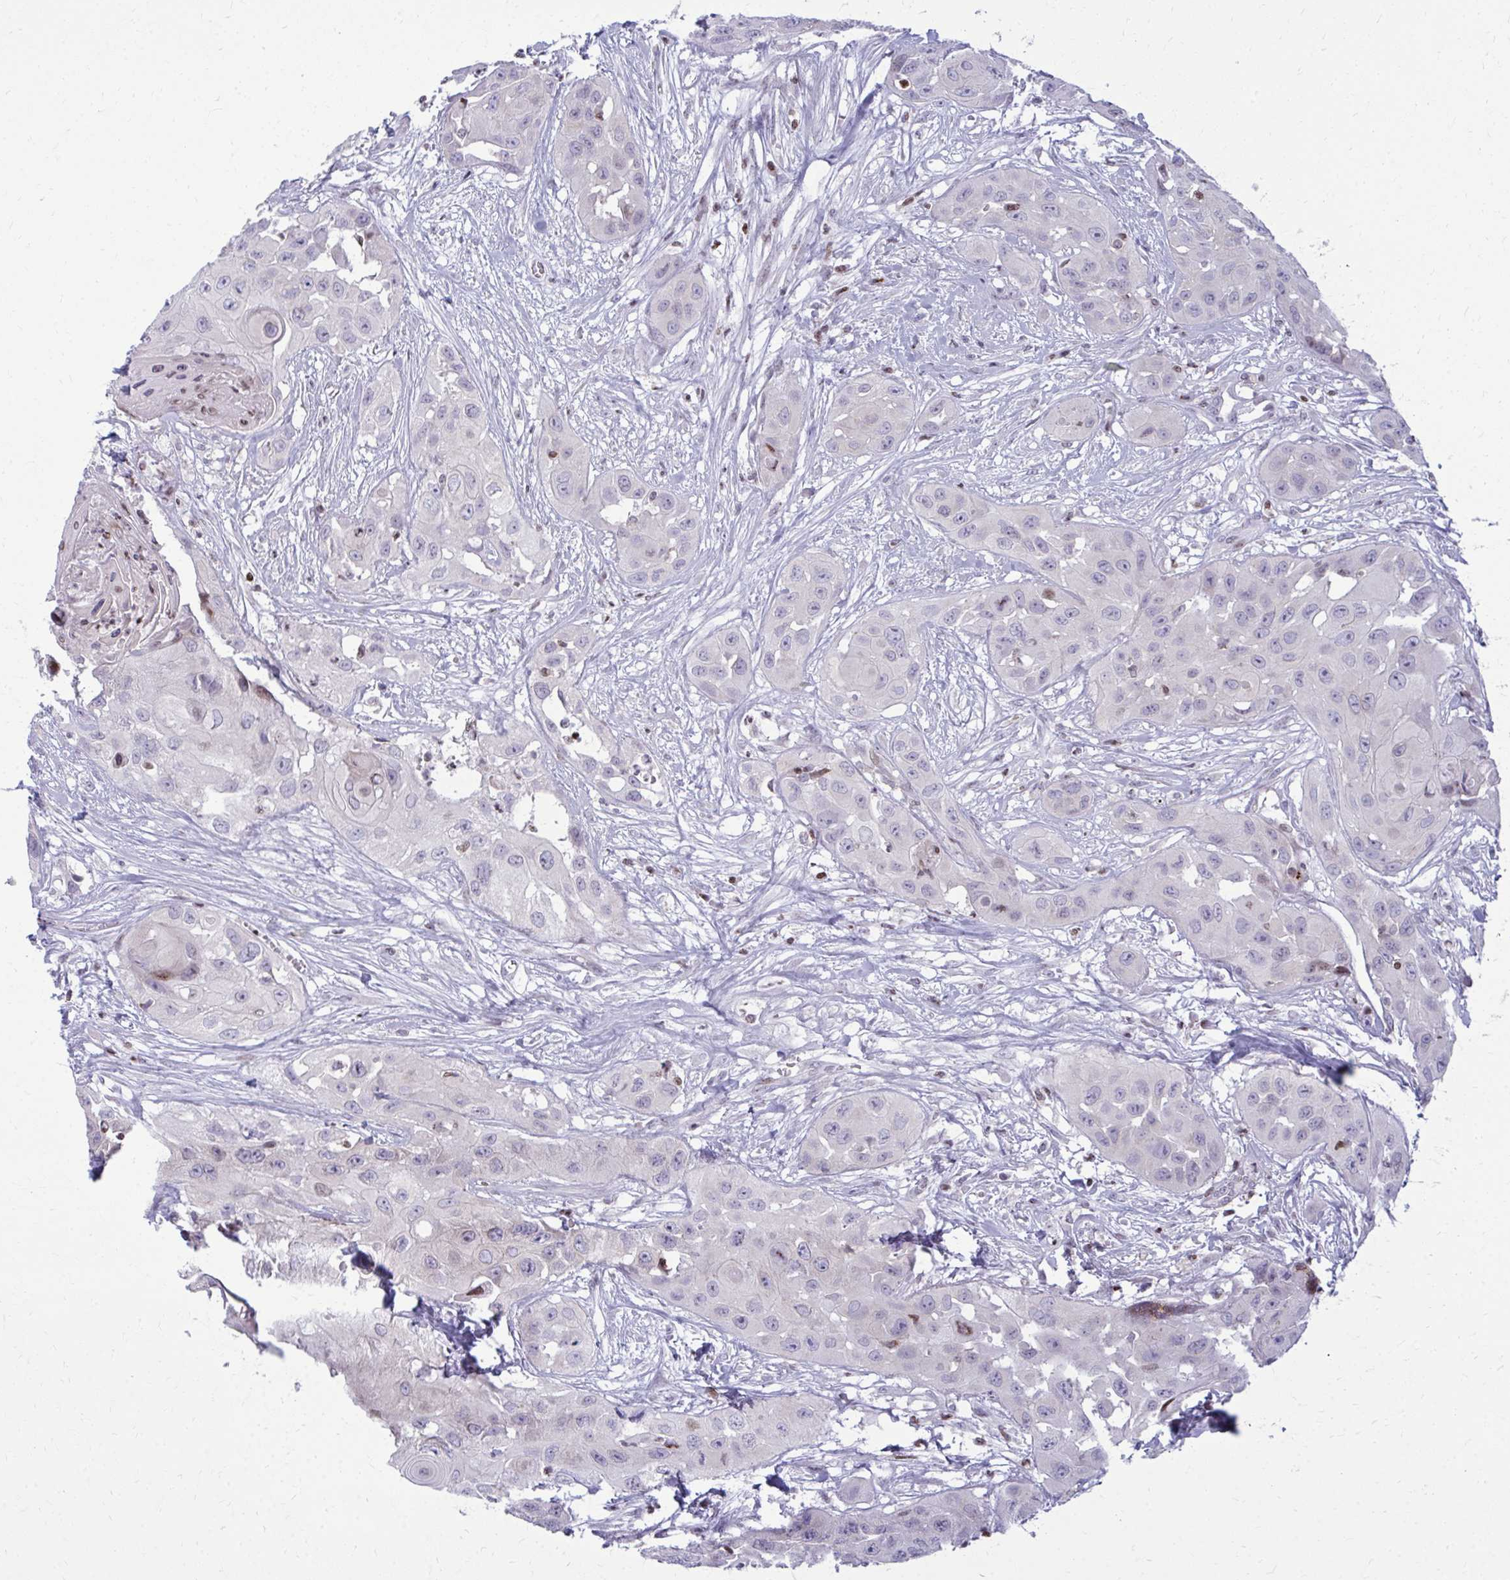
{"staining": {"intensity": "negative", "quantity": "none", "location": "none"}, "tissue": "head and neck cancer", "cell_type": "Tumor cells", "image_type": "cancer", "snomed": [{"axis": "morphology", "description": "Squamous cell carcinoma, NOS"}, {"axis": "topography", "description": "Head-Neck"}], "caption": "Immunohistochemistry (IHC) histopathology image of head and neck cancer (squamous cell carcinoma) stained for a protein (brown), which demonstrates no staining in tumor cells. Nuclei are stained in blue.", "gene": "AP5M1", "patient": {"sex": "male", "age": 83}}